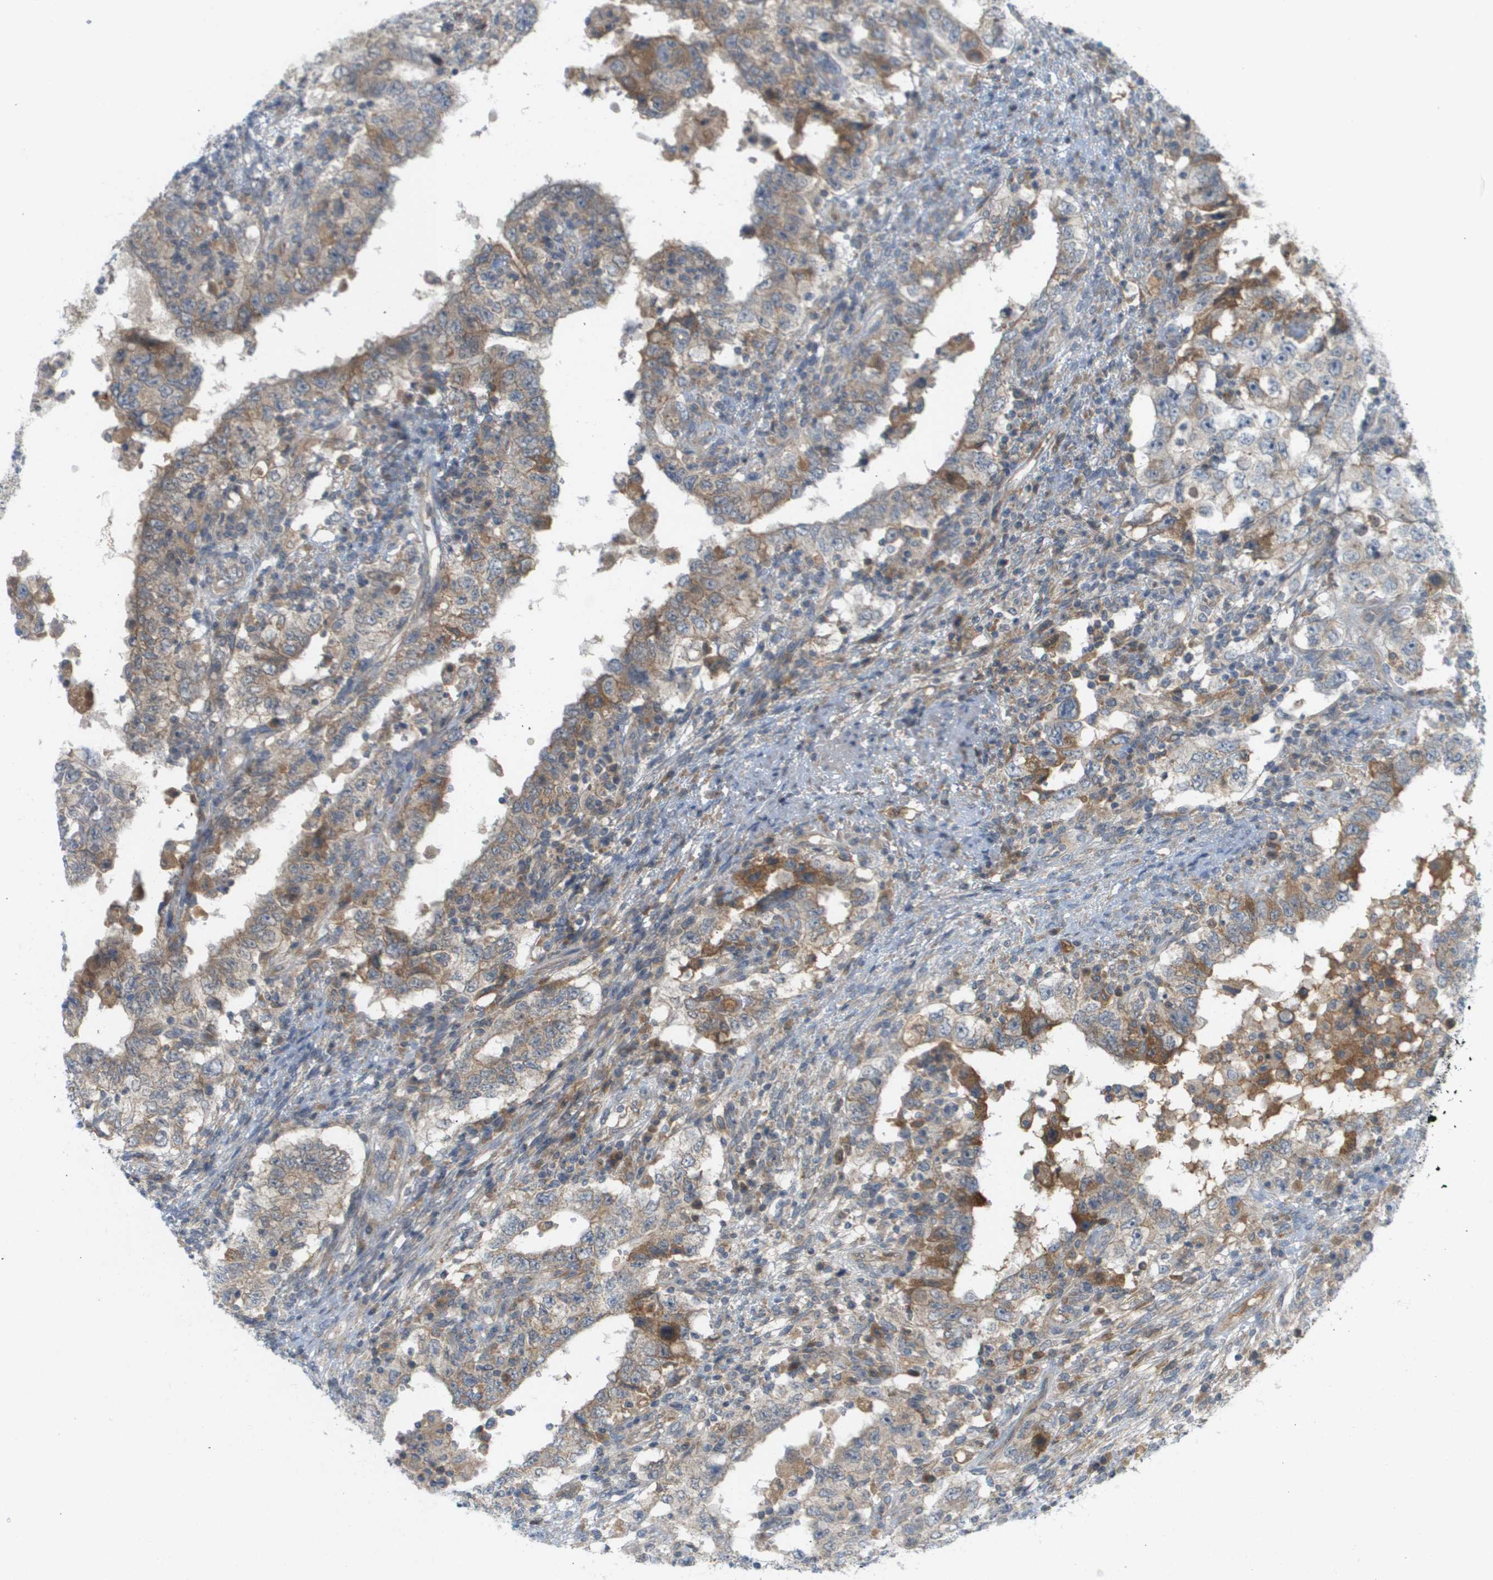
{"staining": {"intensity": "weak", "quantity": ">75%", "location": "cytoplasmic/membranous"}, "tissue": "testis cancer", "cell_type": "Tumor cells", "image_type": "cancer", "snomed": [{"axis": "morphology", "description": "Carcinoma, Embryonal, NOS"}, {"axis": "topography", "description": "Testis"}], "caption": "This image exhibits testis embryonal carcinoma stained with IHC to label a protein in brown. The cytoplasmic/membranous of tumor cells show weak positivity for the protein. Nuclei are counter-stained blue.", "gene": "PROC", "patient": {"sex": "male", "age": 26}}